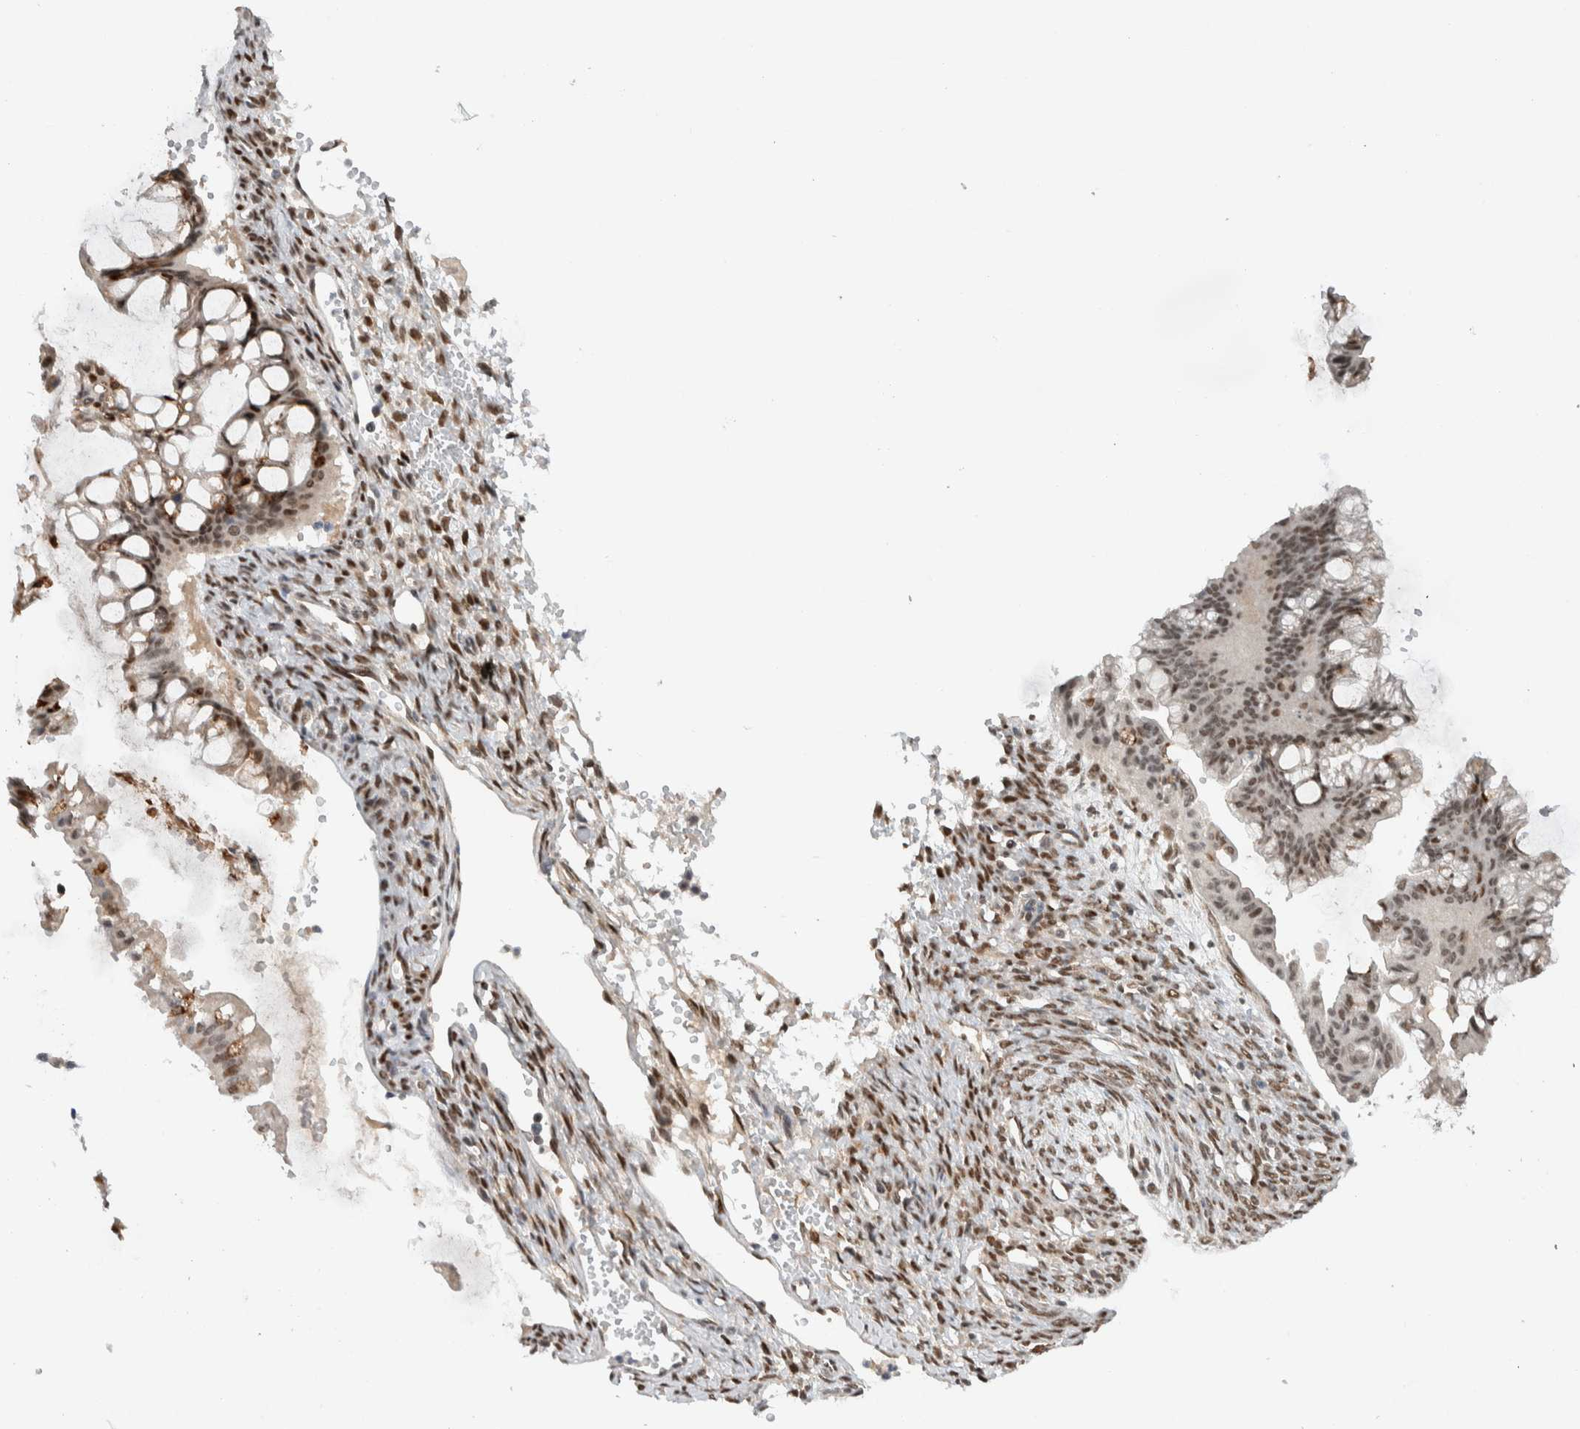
{"staining": {"intensity": "weak", "quantity": "25%-75%", "location": "nuclear"}, "tissue": "ovarian cancer", "cell_type": "Tumor cells", "image_type": "cancer", "snomed": [{"axis": "morphology", "description": "Cystadenocarcinoma, mucinous, NOS"}, {"axis": "topography", "description": "Ovary"}], "caption": "This image demonstrates immunohistochemistry staining of mucinous cystadenocarcinoma (ovarian), with low weak nuclear expression in about 25%-75% of tumor cells.", "gene": "TNRC18", "patient": {"sex": "female", "age": 73}}